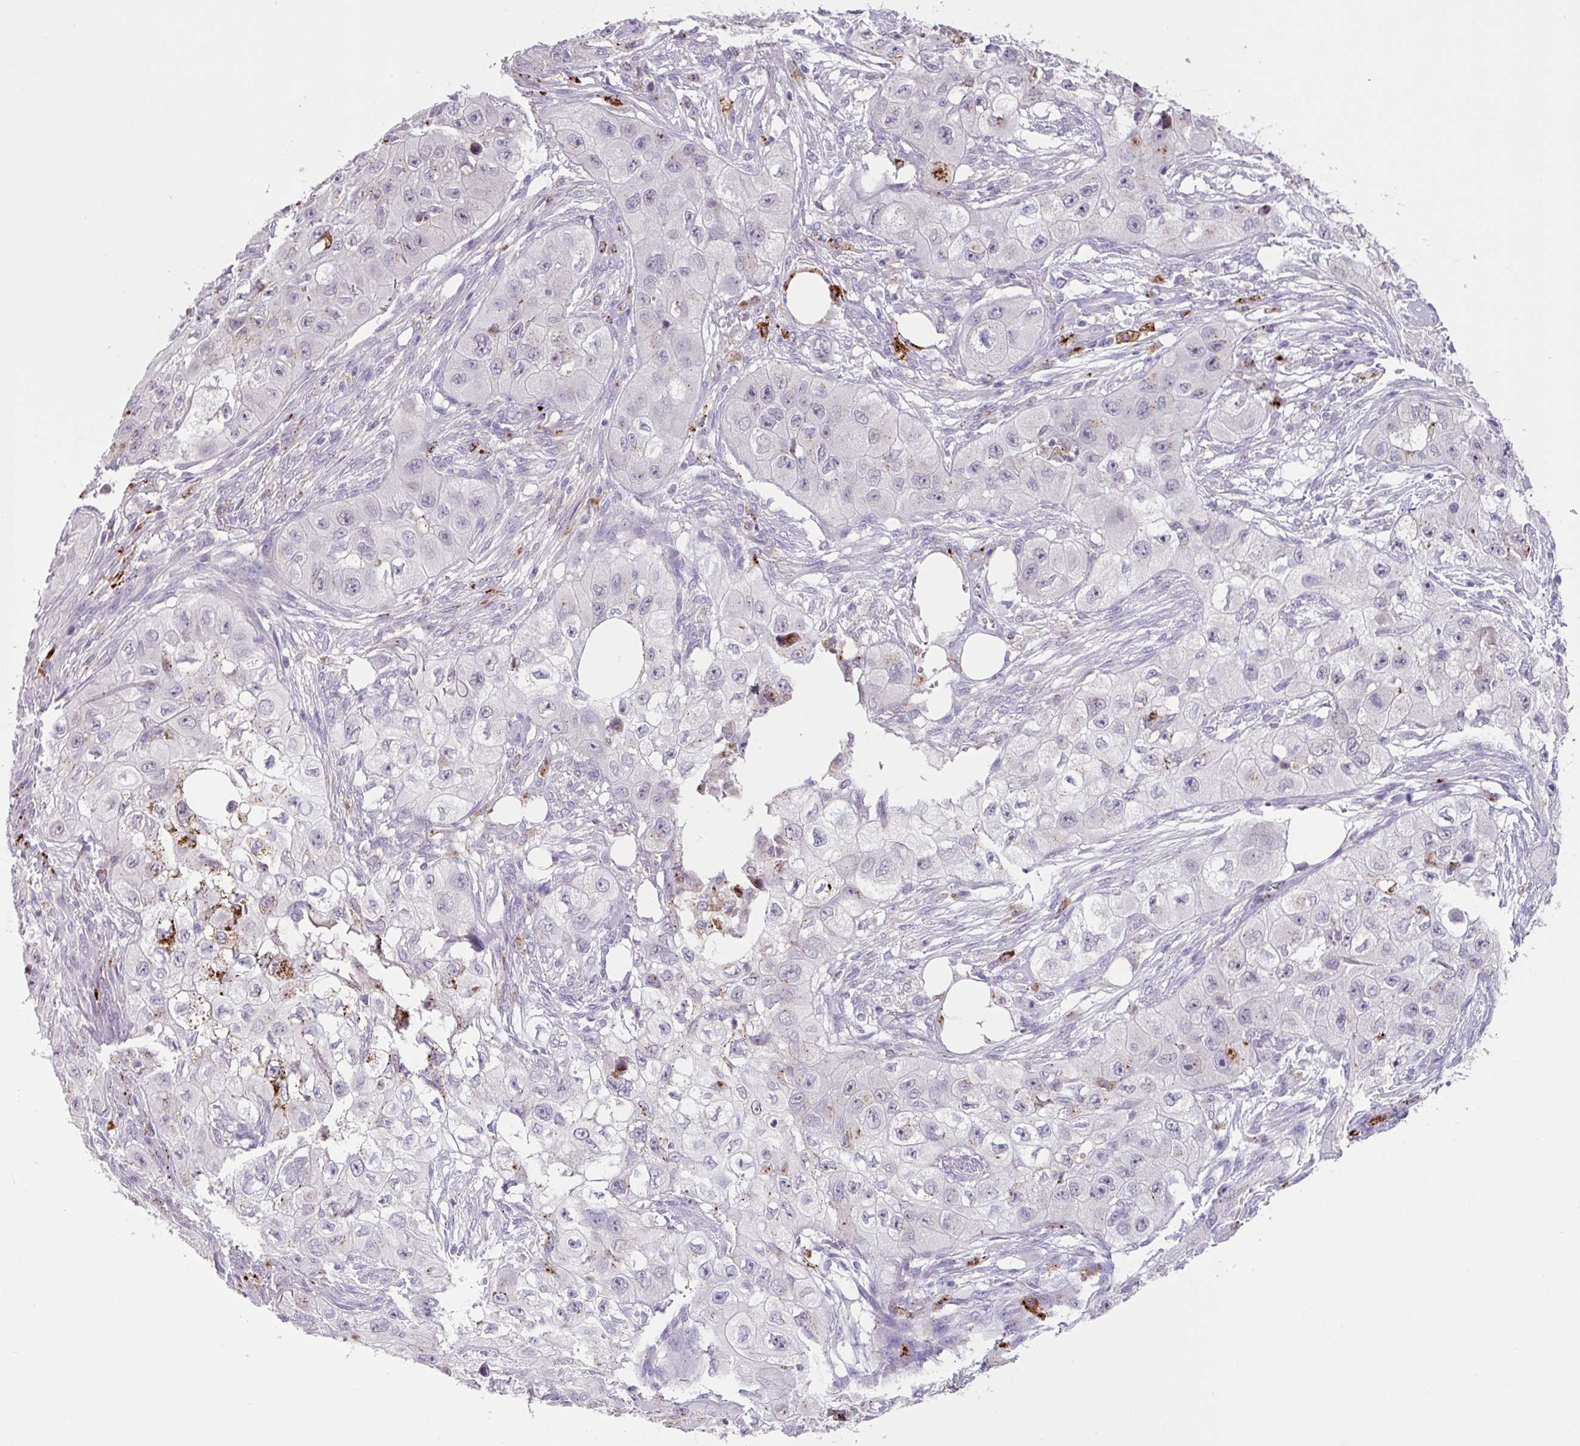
{"staining": {"intensity": "negative", "quantity": "none", "location": "none"}, "tissue": "skin cancer", "cell_type": "Tumor cells", "image_type": "cancer", "snomed": [{"axis": "morphology", "description": "Squamous cell carcinoma, NOS"}, {"axis": "topography", "description": "Skin"}, {"axis": "topography", "description": "Subcutis"}], "caption": "The micrograph displays no significant expression in tumor cells of skin cancer.", "gene": "PLEKHH3", "patient": {"sex": "male", "age": 73}}